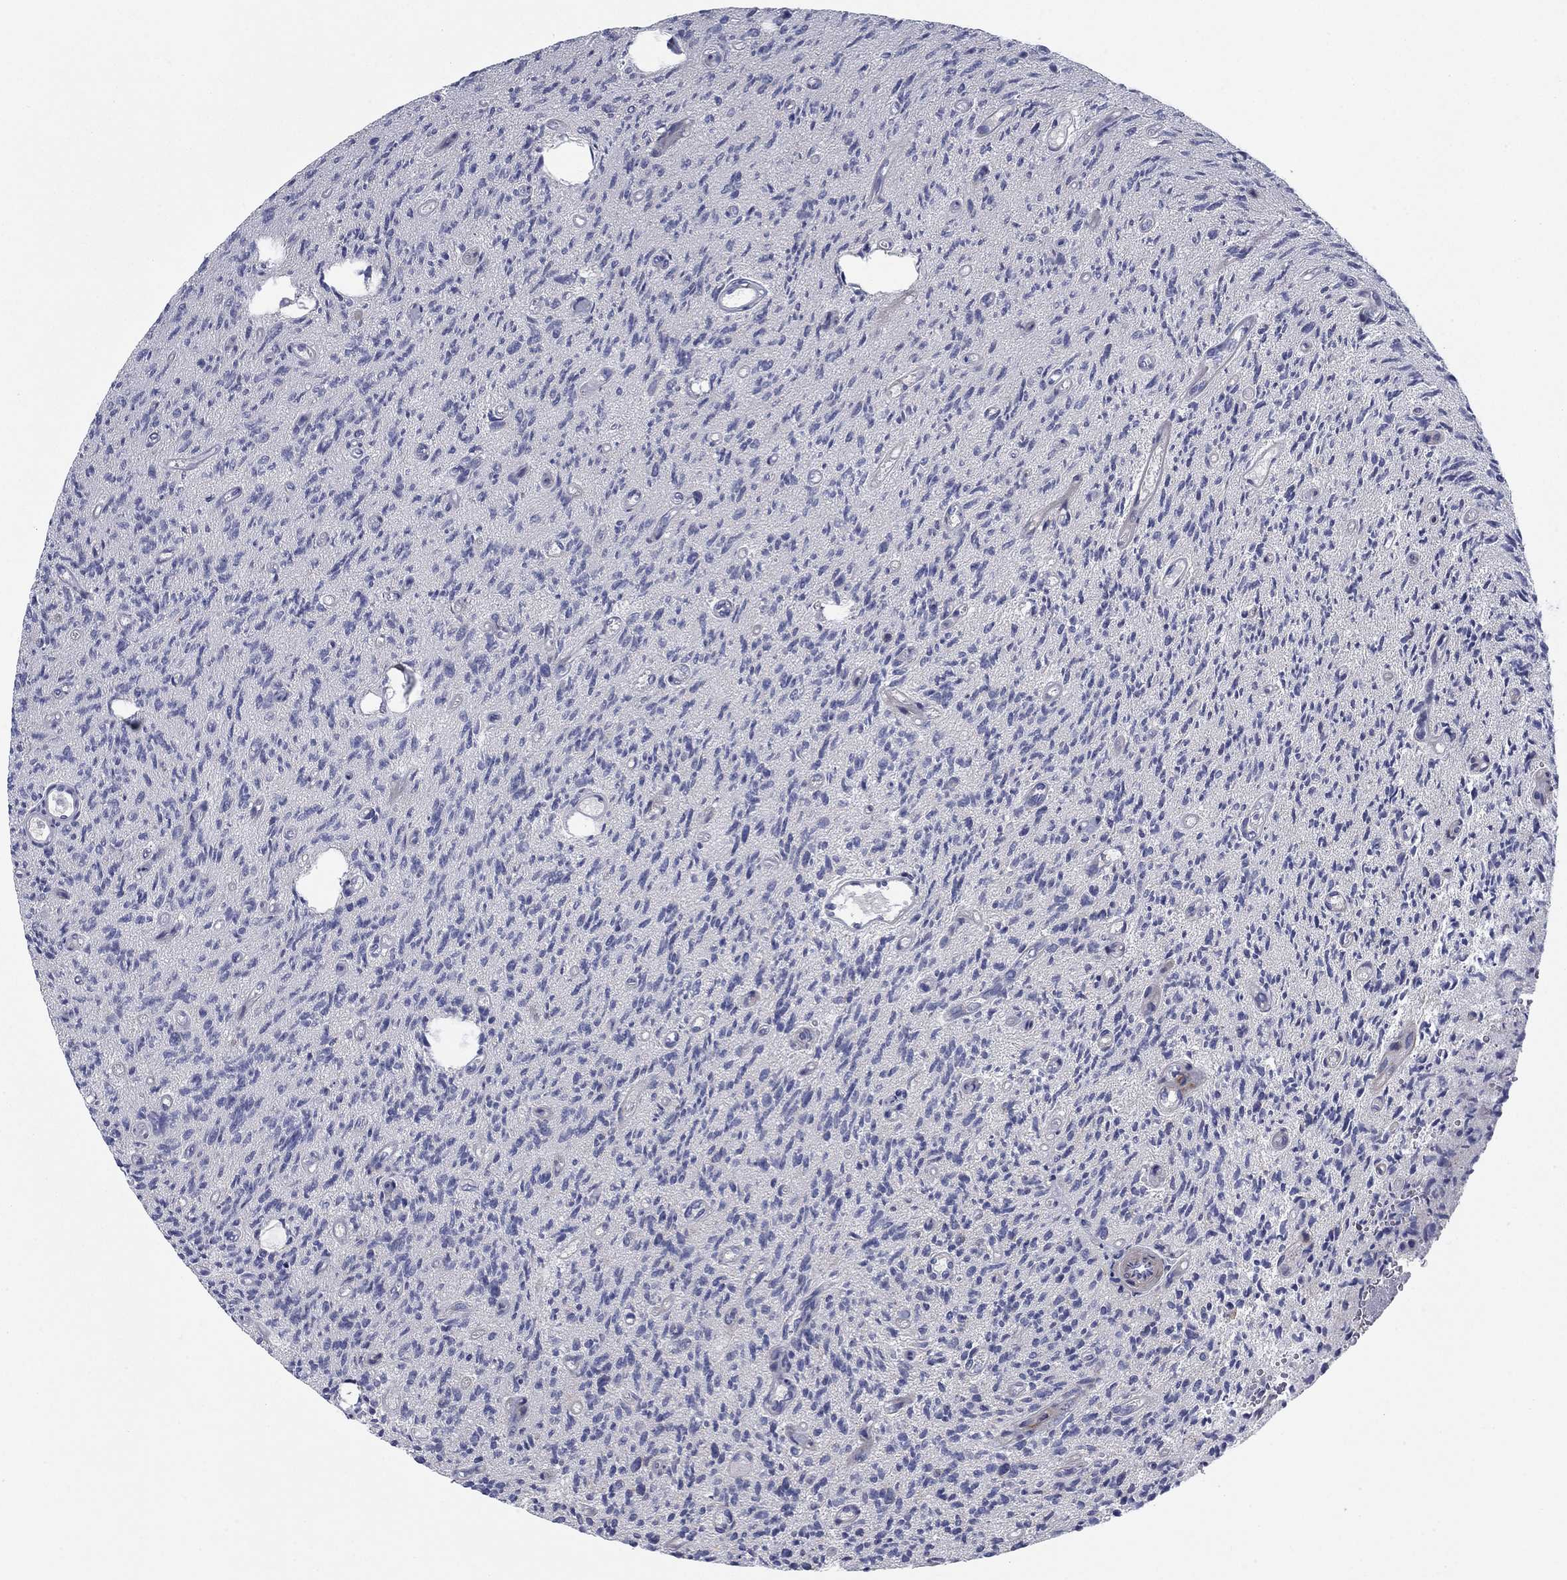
{"staining": {"intensity": "negative", "quantity": "none", "location": "none"}, "tissue": "glioma", "cell_type": "Tumor cells", "image_type": "cancer", "snomed": [{"axis": "morphology", "description": "Glioma, malignant, High grade"}, {"axis": "topography", "description": "Brain"}], "caption": "Tumor cells show no significant protein expression in glioma.", "gene": "KIF15", "patient": {"sex": "male", "age": 64}}